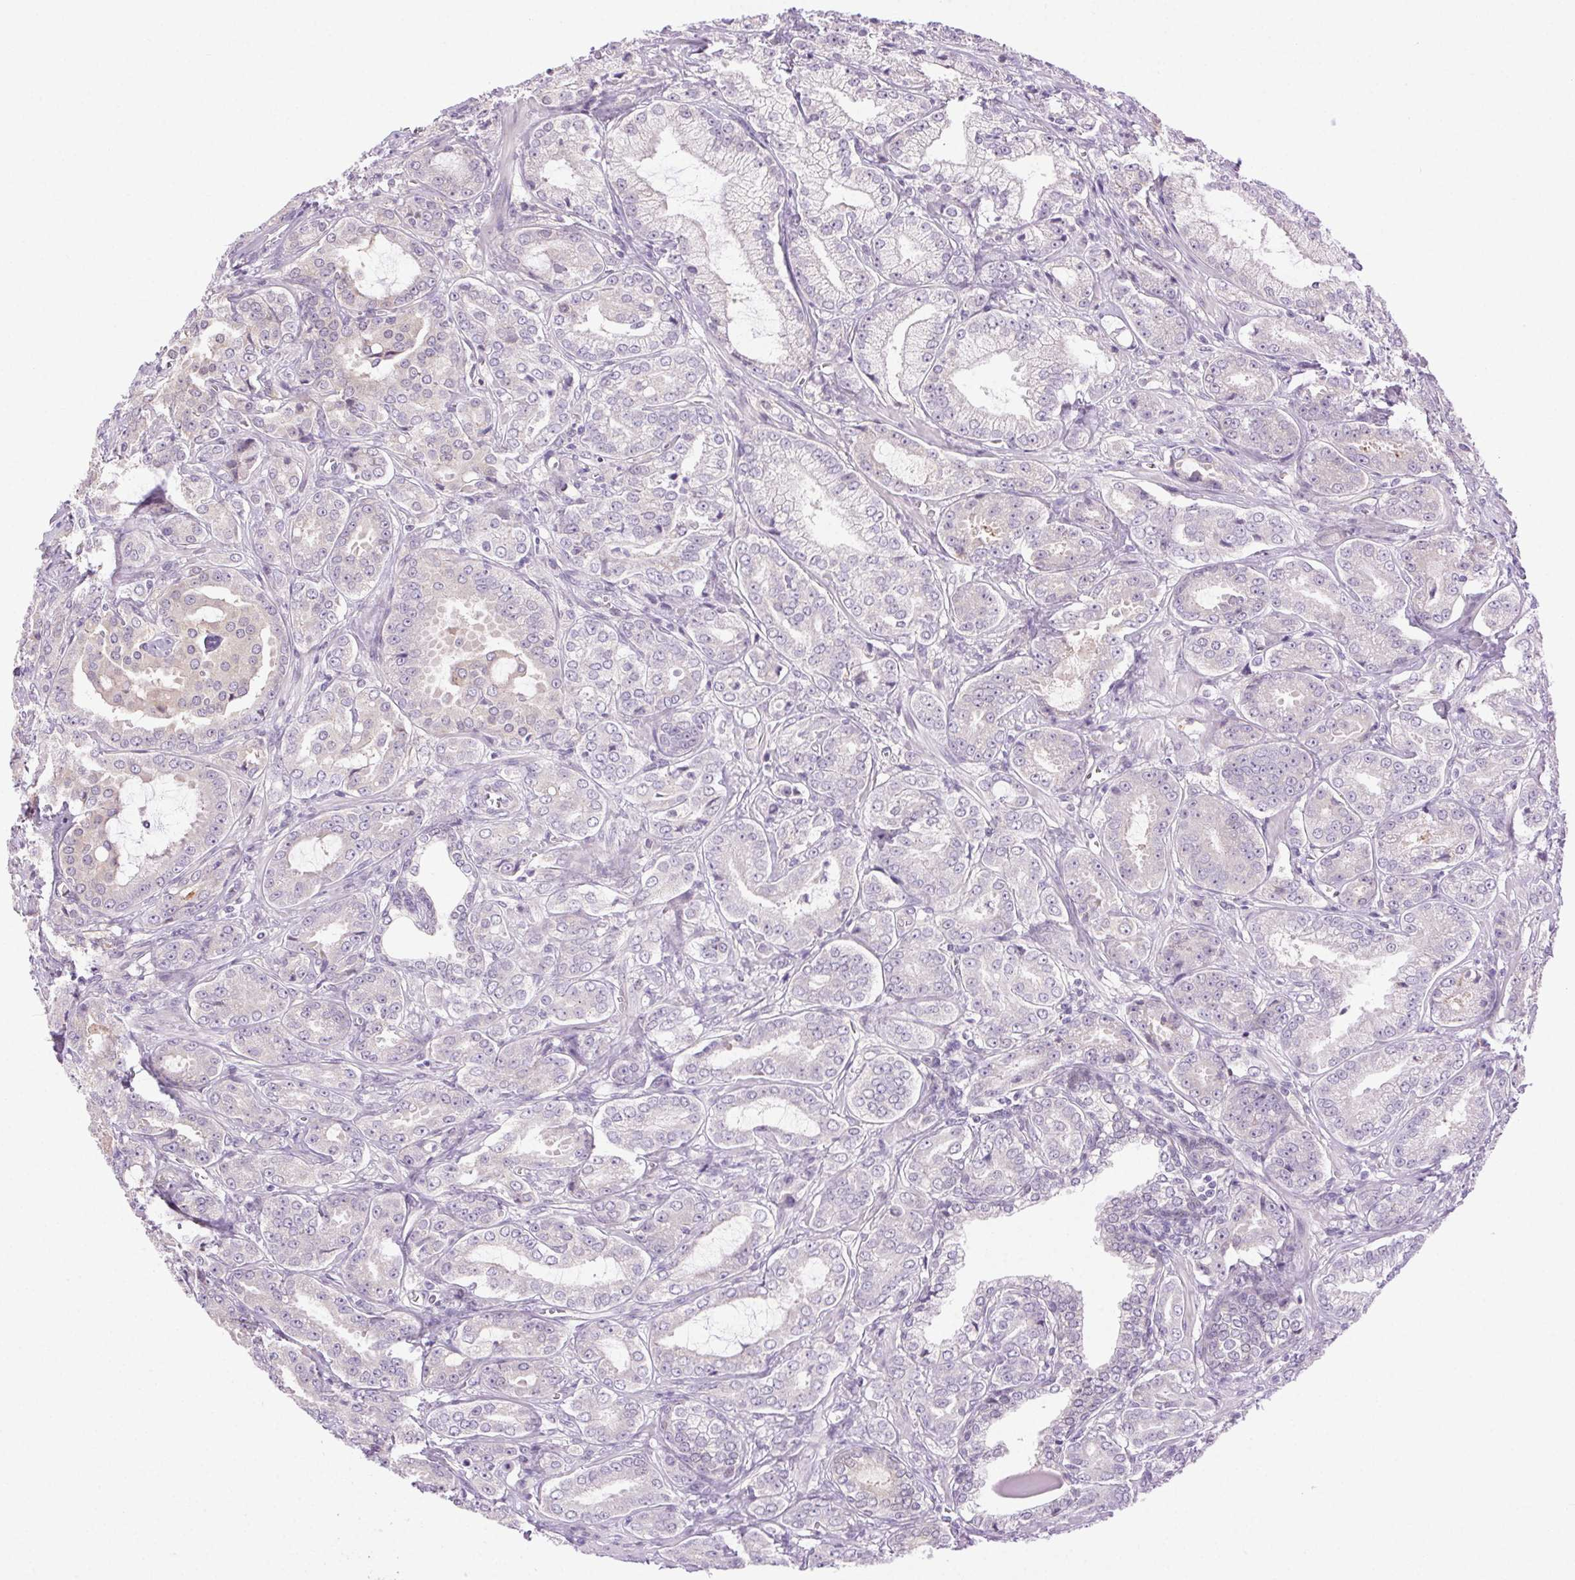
{"staining": {"intensity": "negative", "quantity": "none", "location": "none"}, "tissue": "prostate cancer", "cell_type": "Tumor cells", "image_type": "cancer", "snomed": [{"axis": "morphology", "description": "Adenocarcinoma, High grade"}, {"axis": "topography", "description": "Prostate"}], "caption": "IHC photomicrograph of neoplastic tissue: prostate cancer (high-grade adenocarcinoma) stained with DAB (3,3'-diaminobenzidine) demonstrates no significant protein staining in tumor cells.", "gene": "SYT11", "patient": {"sex": "male", "age": 64}}